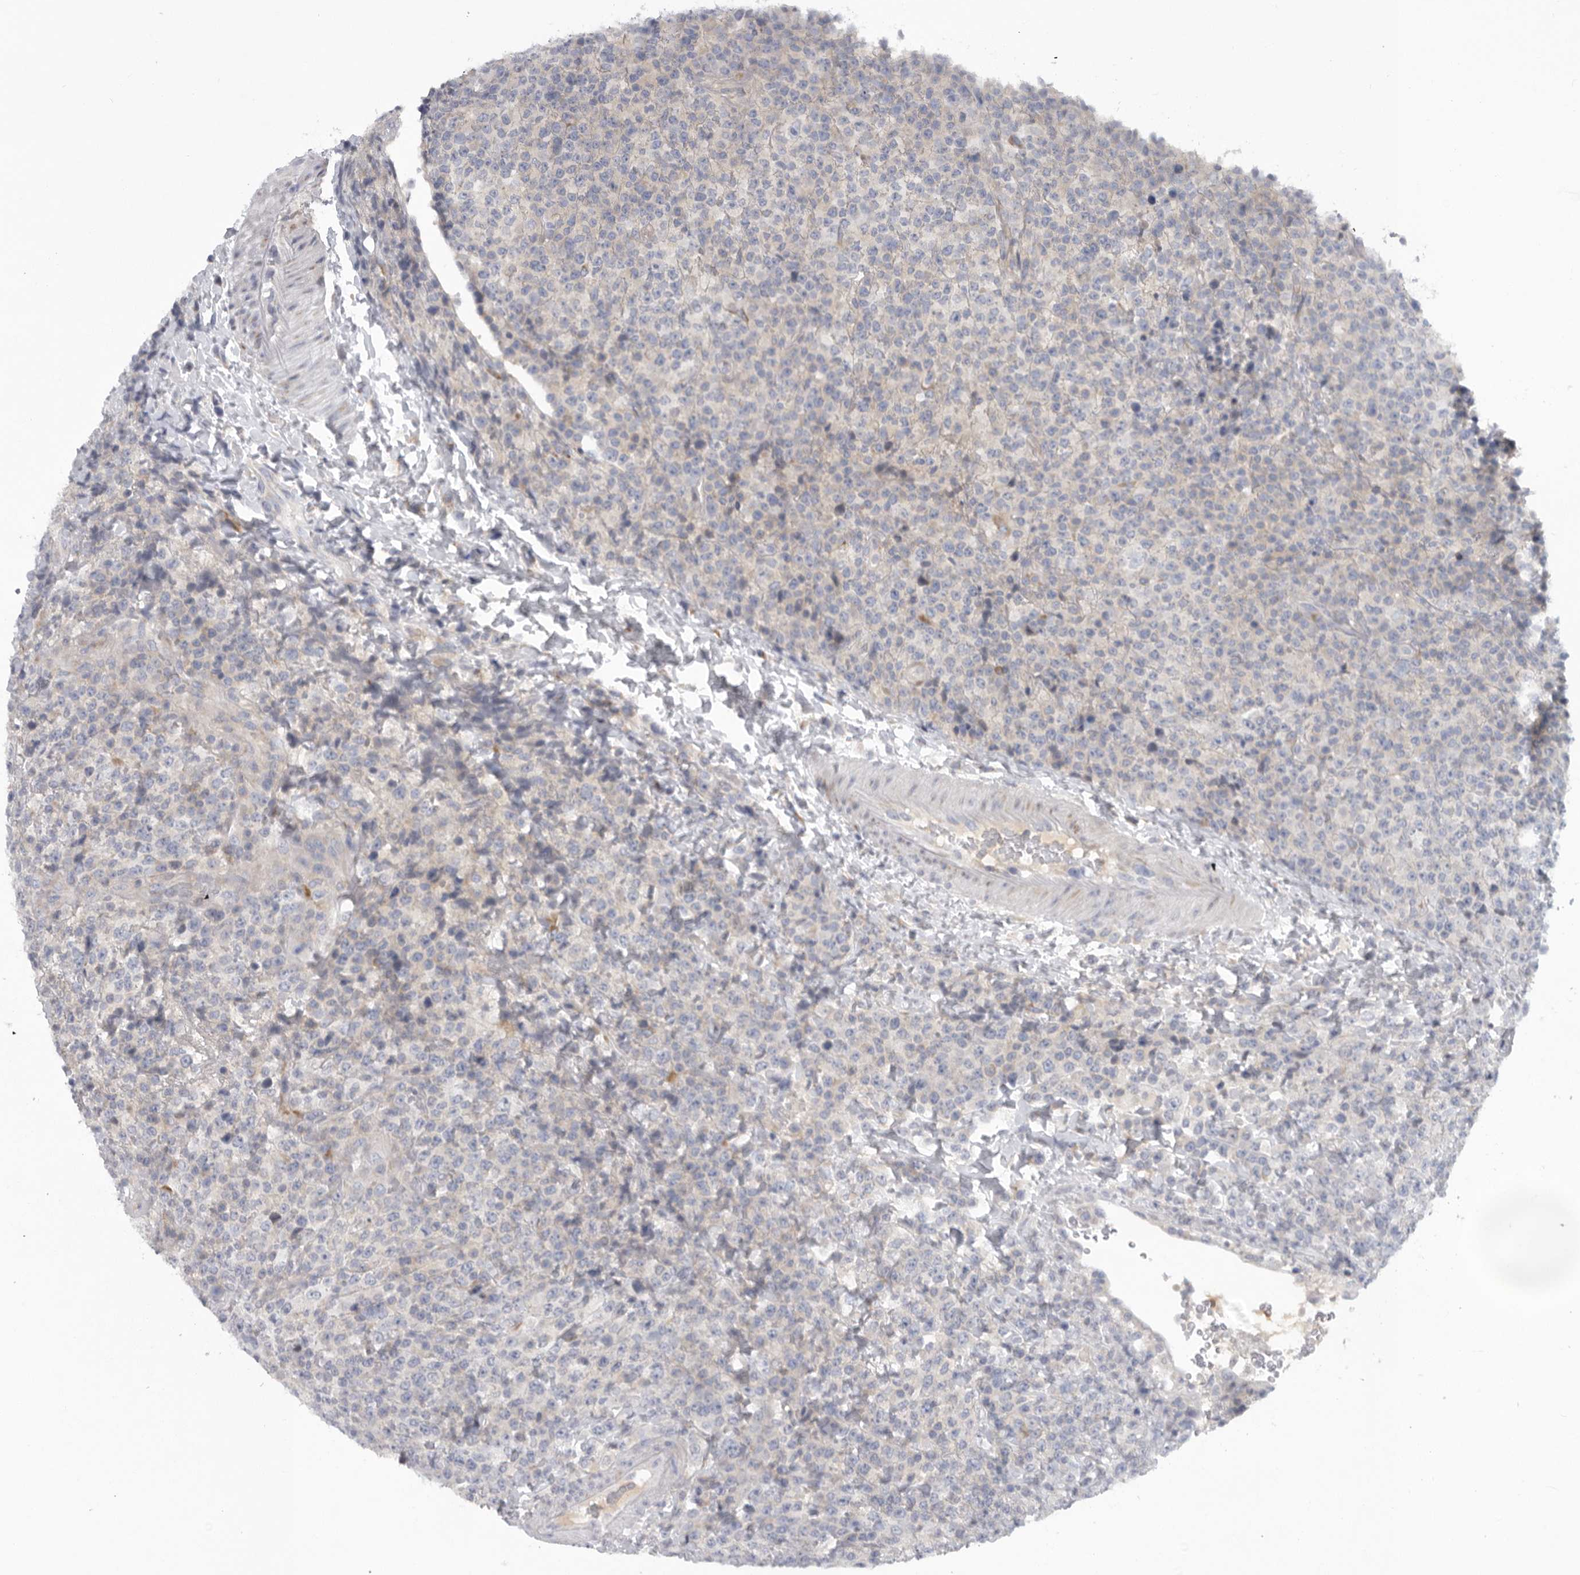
{"staining": {"intensity": "negative", "quantity": "none", "location": "none"}, "tissue": "lymphoma", "cell_type": "Tumor cells", "image_type": "cancer", "snomed": [{"axis": "morphology", "description": "Malignant lymphoma, non-Hodgkin's type, High grade"}, {"axis": "topography", "description": "Lymph node"}], "caption": "Tumor cells are negative for protein expression in human lymphoma.", "gene": "USP24", "patient": {"sex": "male", "age": 13}}